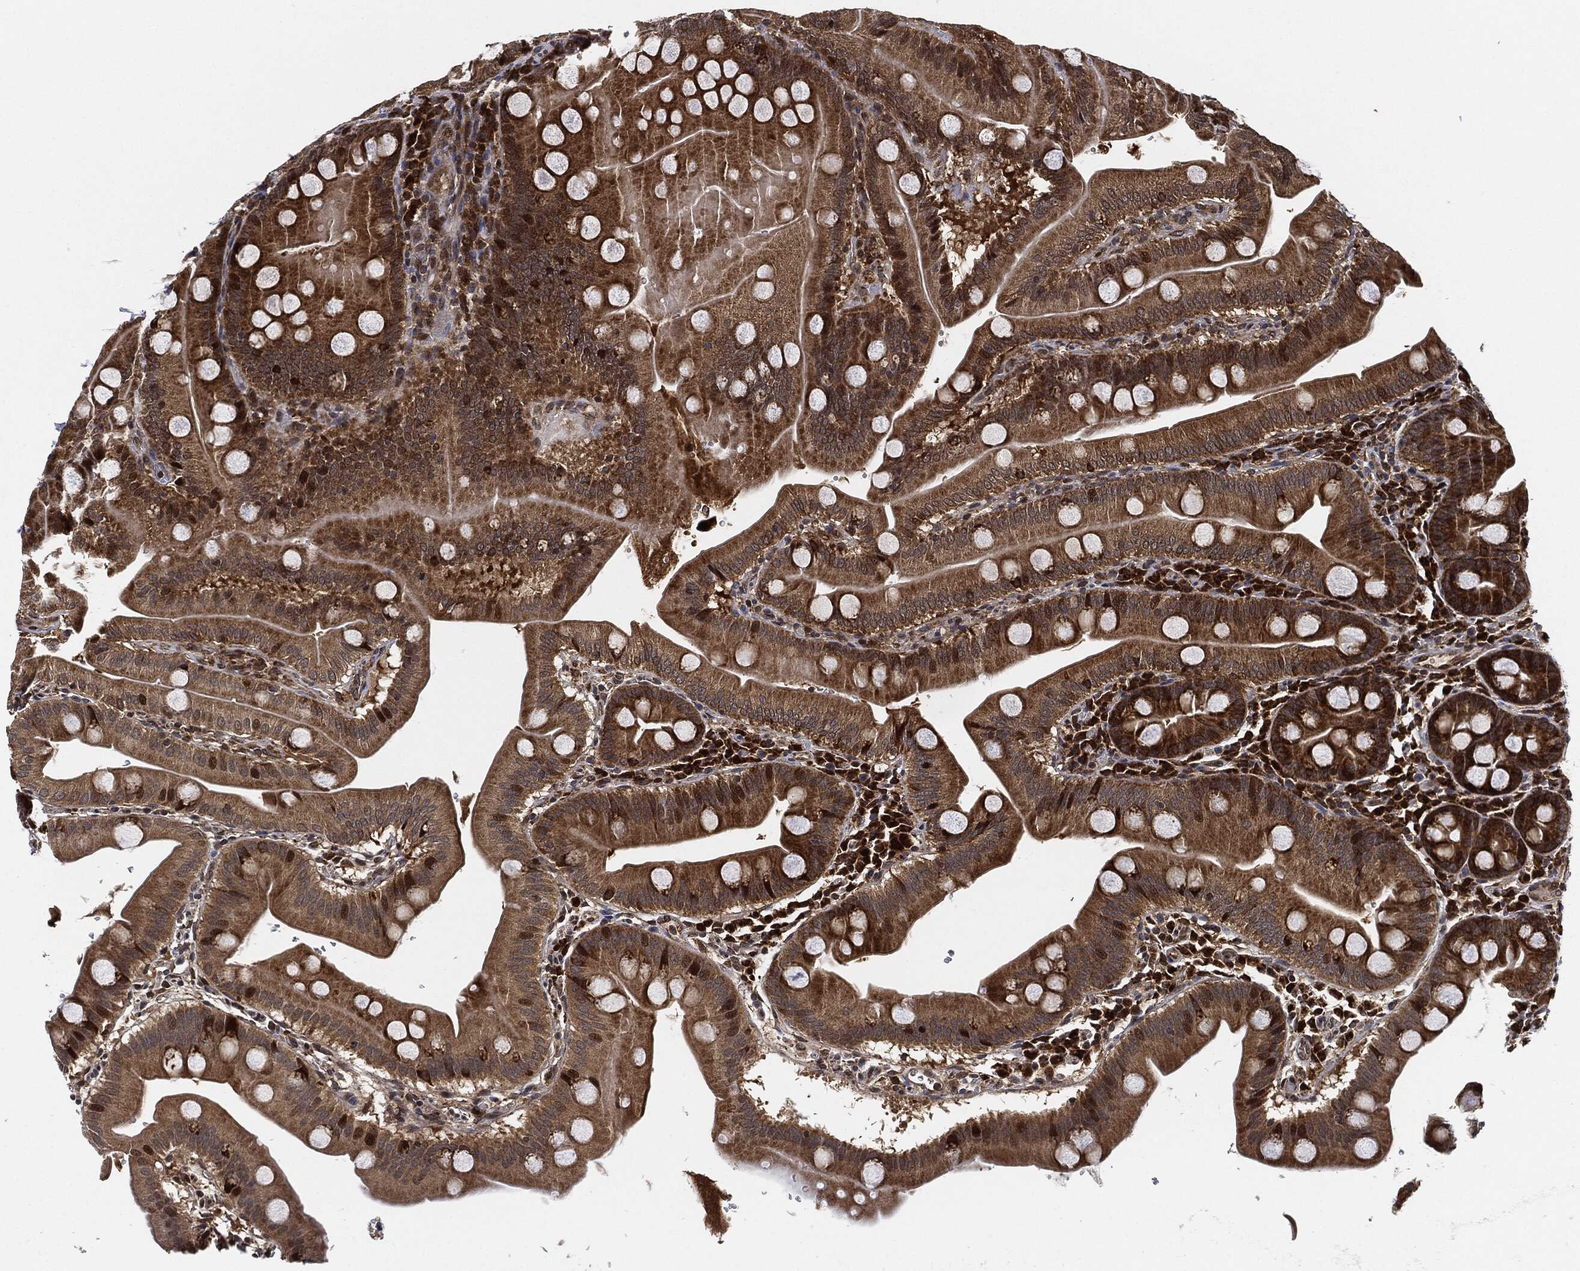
{"staining": {"intensity": "strong", "quantity": ">75%", "location": "cytoplasmic/membranous"}, "tissue": "duodenum", "cell_type": "Glandular cells", "image_type": "normal", "snomed": [{"axis": "morphology", "description": "Normal tissue, NOS"}, {"axis": "topography", "description": "Duodenum"}], "caption": "Human duodenum stained for a protein (brown) reveals strong cytoplasmic/membranous positive staining in approximately >75% of glandular cells.", "gene": "RNASEL", "patient": {"sex": "male", "age": 59}}